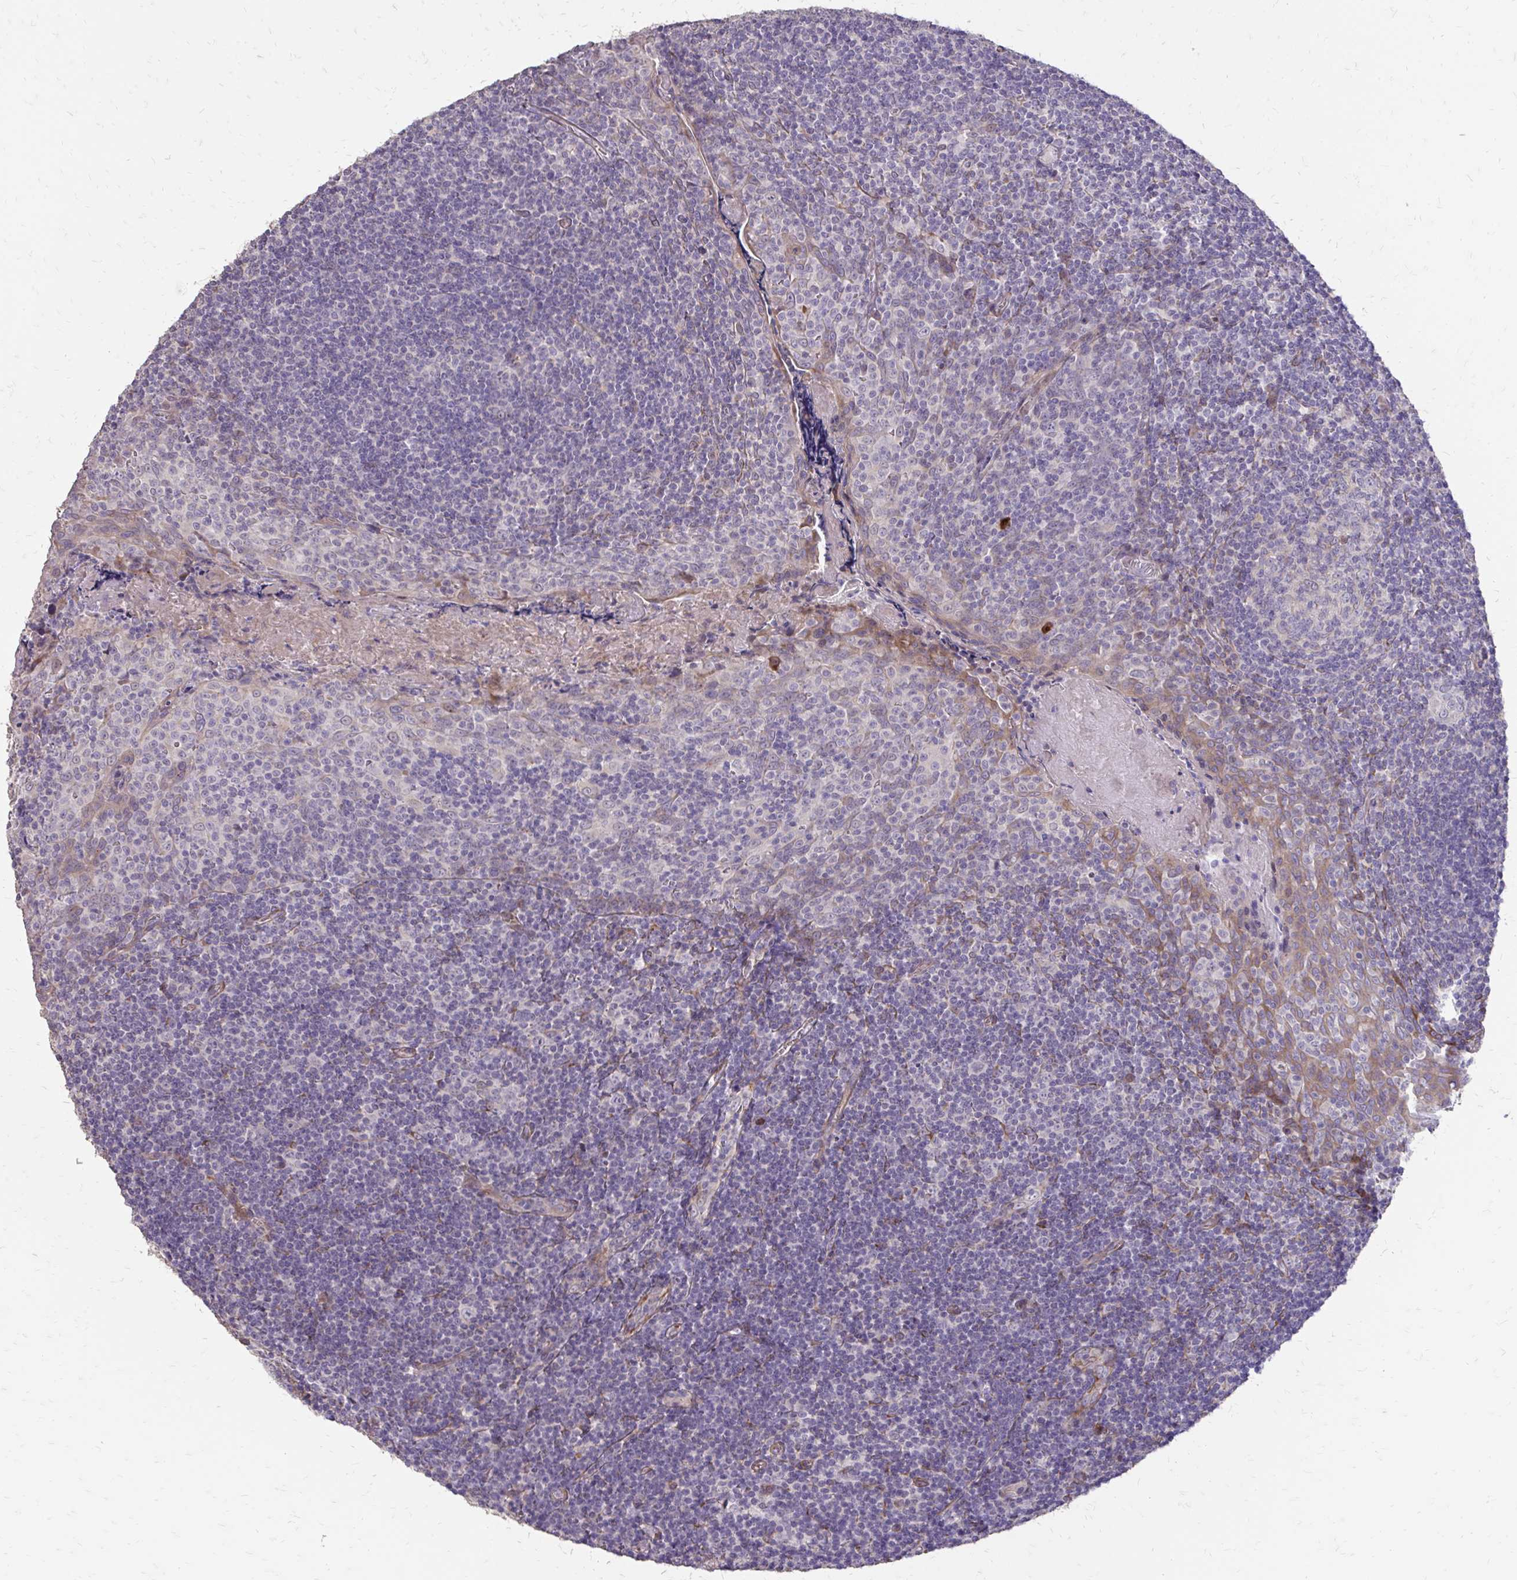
{"staining": {"intensity": "negative", "quantity": "none", "location": "none"}, "tissue": "tonsil", "cell_type": "Germinal center cells", "image_type": "normal", "snomed": [{"axis": "morphology", "description": "Normal tissue, NOS"}, {"axis": "morphology", "description": "Inflammation, NOS"}, {"axis": "topography", "description": "Tonsil"}], "caption": "High power microscopy photomicrograph of an immunohistochemistry photomicrograph of unremarkable tonsil, revealing no significant positivity in germinal center cells.", "gene": "MYORG", "patient": {"sex": "female", "age": 31}}